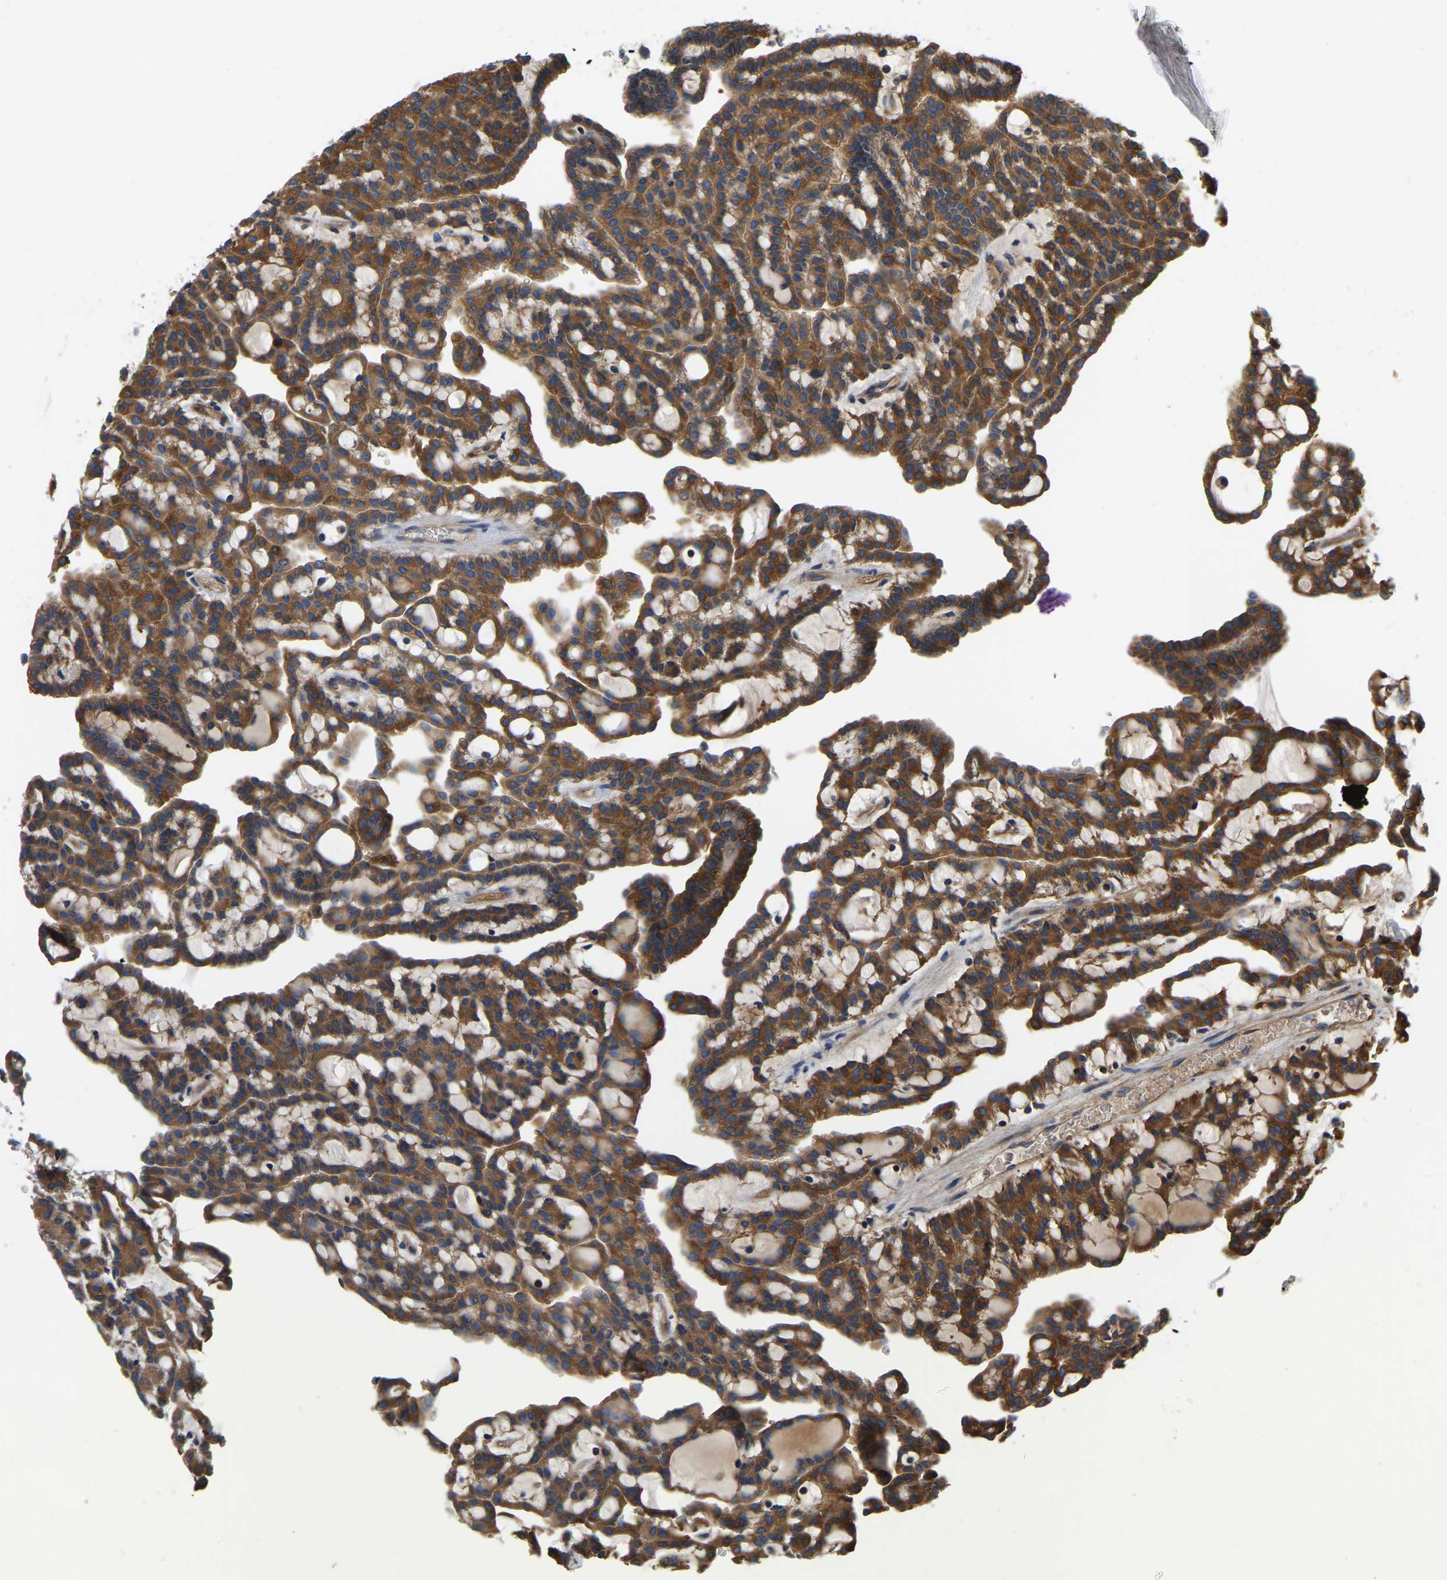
{"staining": {"intensity": "strong", "quantity": ">75%", "location": "cytoplasmic/membranous"}, "tissue": "renal cancer", "cell_type": "Tumor cells", "image_type": "cancer", "snomed": [{"axis": "morphology", "description": "Adenocarcinoma, NOS"}, {"axis": "topography", "description": "Kidney"}], "caption": "This is an image of immunohistochemistry staining of renal adenocarcinoma, which shows strong positivity in the cytoplasmic/membranous of tumor cells.", "gene": "GARS1", "patient": {"sex": "male", "age": 63}}